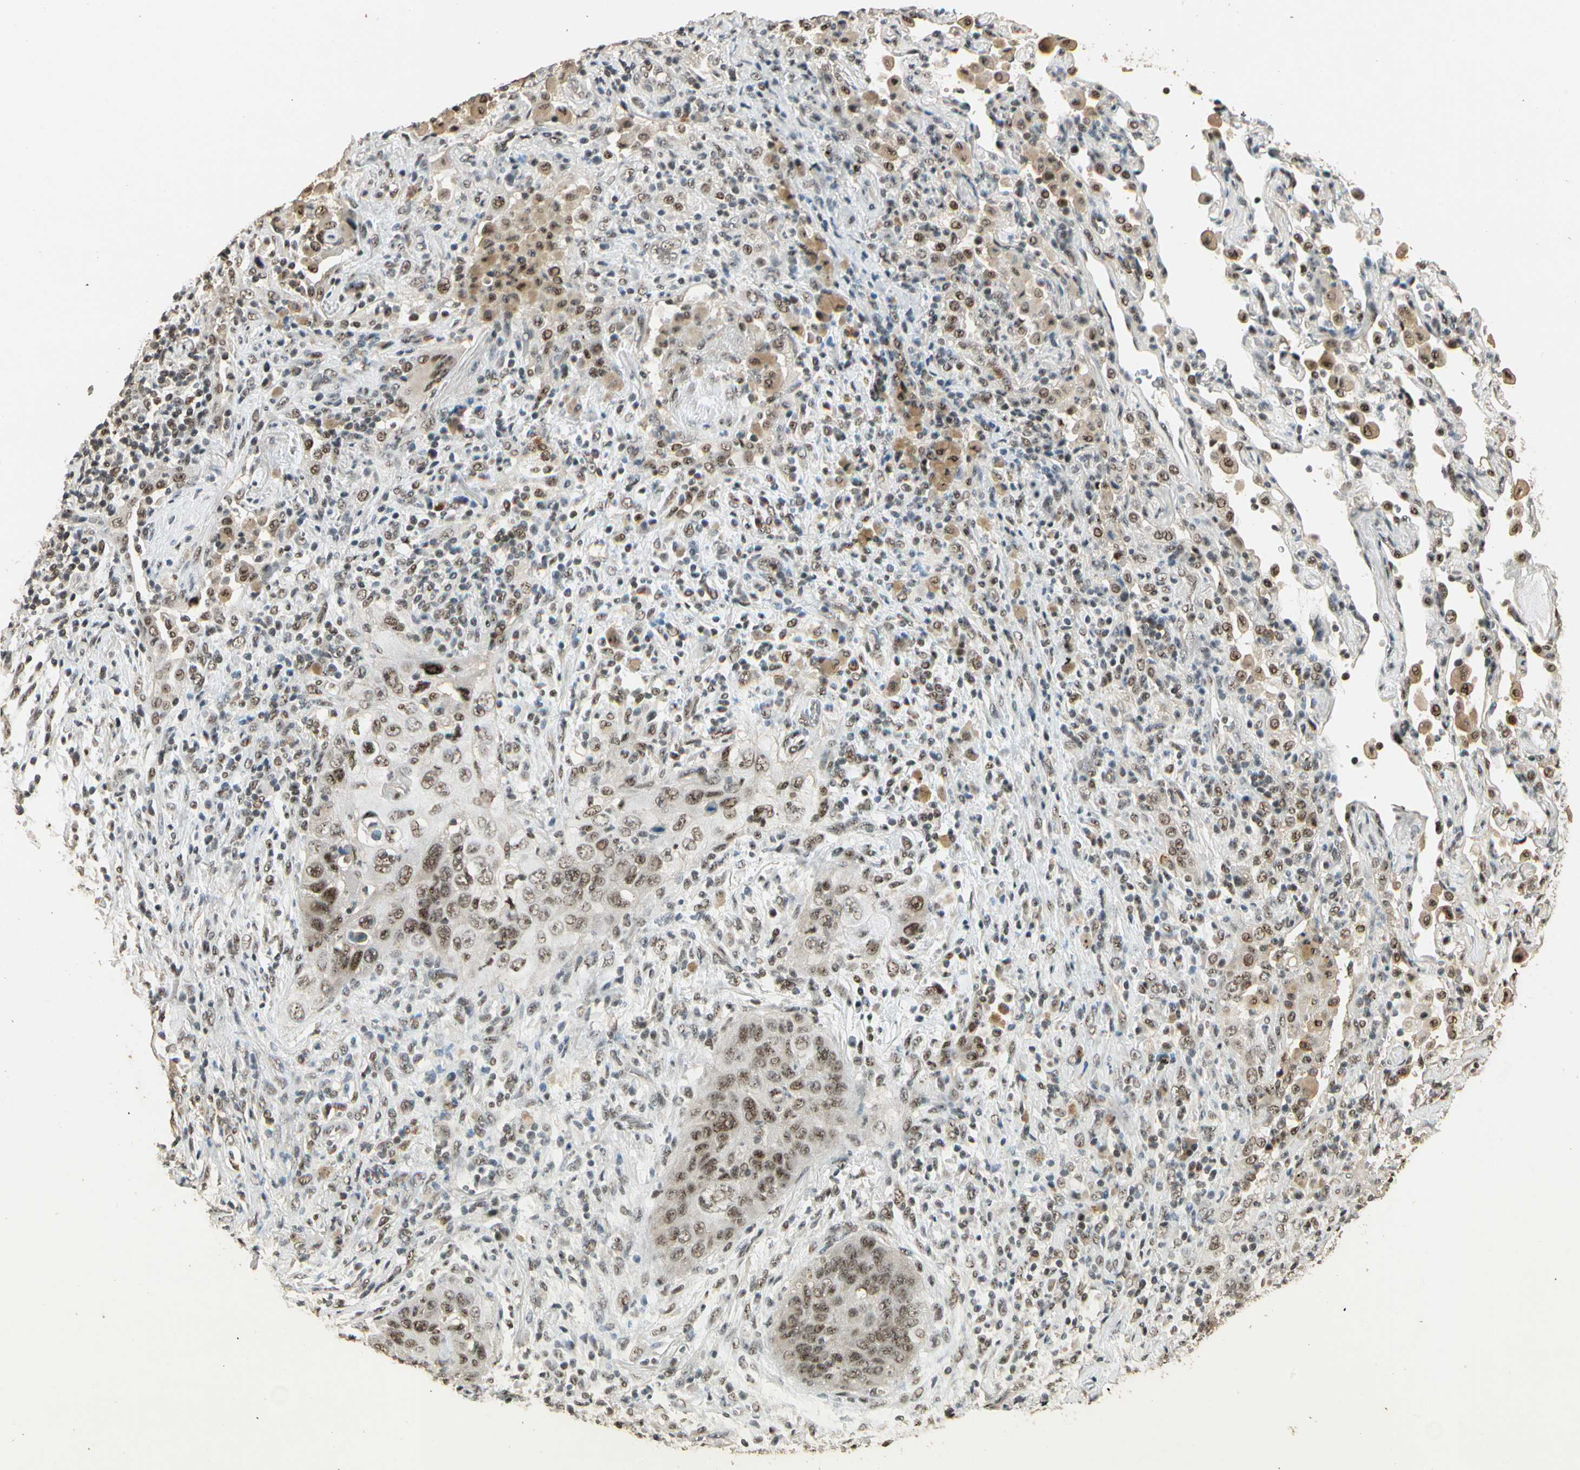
{"staining": {"intensity": "weak", "quantity": ">75%", "location": "nuclear"}, "tissue": "lung cancer", "cell_type": "Tumor cells", "image_type": "cancer", "snomed": [{"axis": "morphology", "description": "Squamous cell carcinoma, NOS"}, {"axis": "topography", "description": "Lung"}], "caption": "Protein staining demonstrates weak nuclear expression in approximately >75% of tumor cells in squamous cell carcinoma (lung).", "gene": "RBM25", "patient": {"sex": "female", "age": 67}}